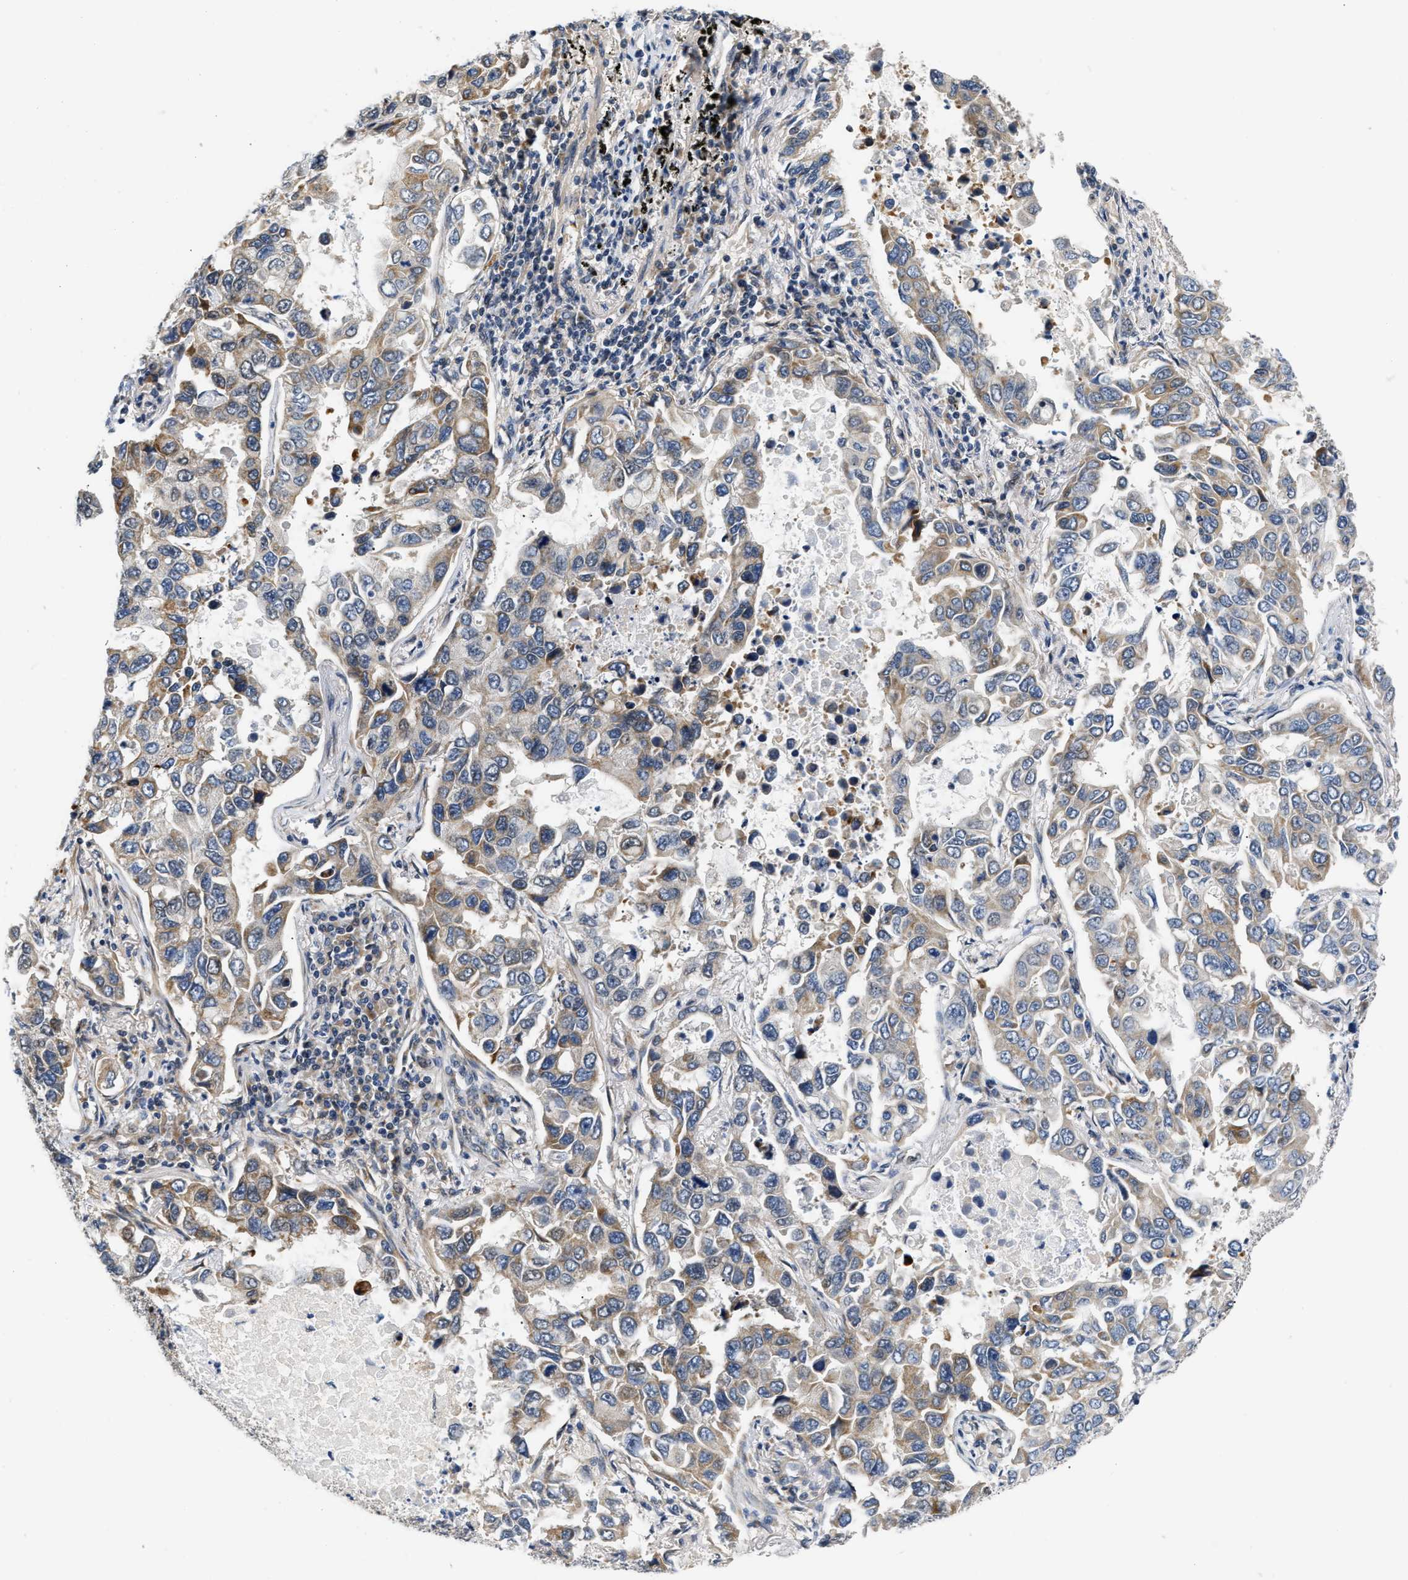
{"staining": {"intensity": "moderate", "quantity": "<25%", "location": "cytoplasmic/membranous"}, "tissue": "lung cancer", "cell_type": "Tumor cells", "image_type": "cancer", "snomed": [{"axis": "morphology", "description": "Adenocarcinoma, NOS"}, {"axis": "topography", "description": "Lung"}], "caption": "Moderate cytoplasmic/membranous expression for a protein is seen in about <25% of tumor cells of lung cancer (adenocarcinoma) using immunohistochemistry.", "gene": "TNIP2", "patient": {"sex": "male", "age": 64}}